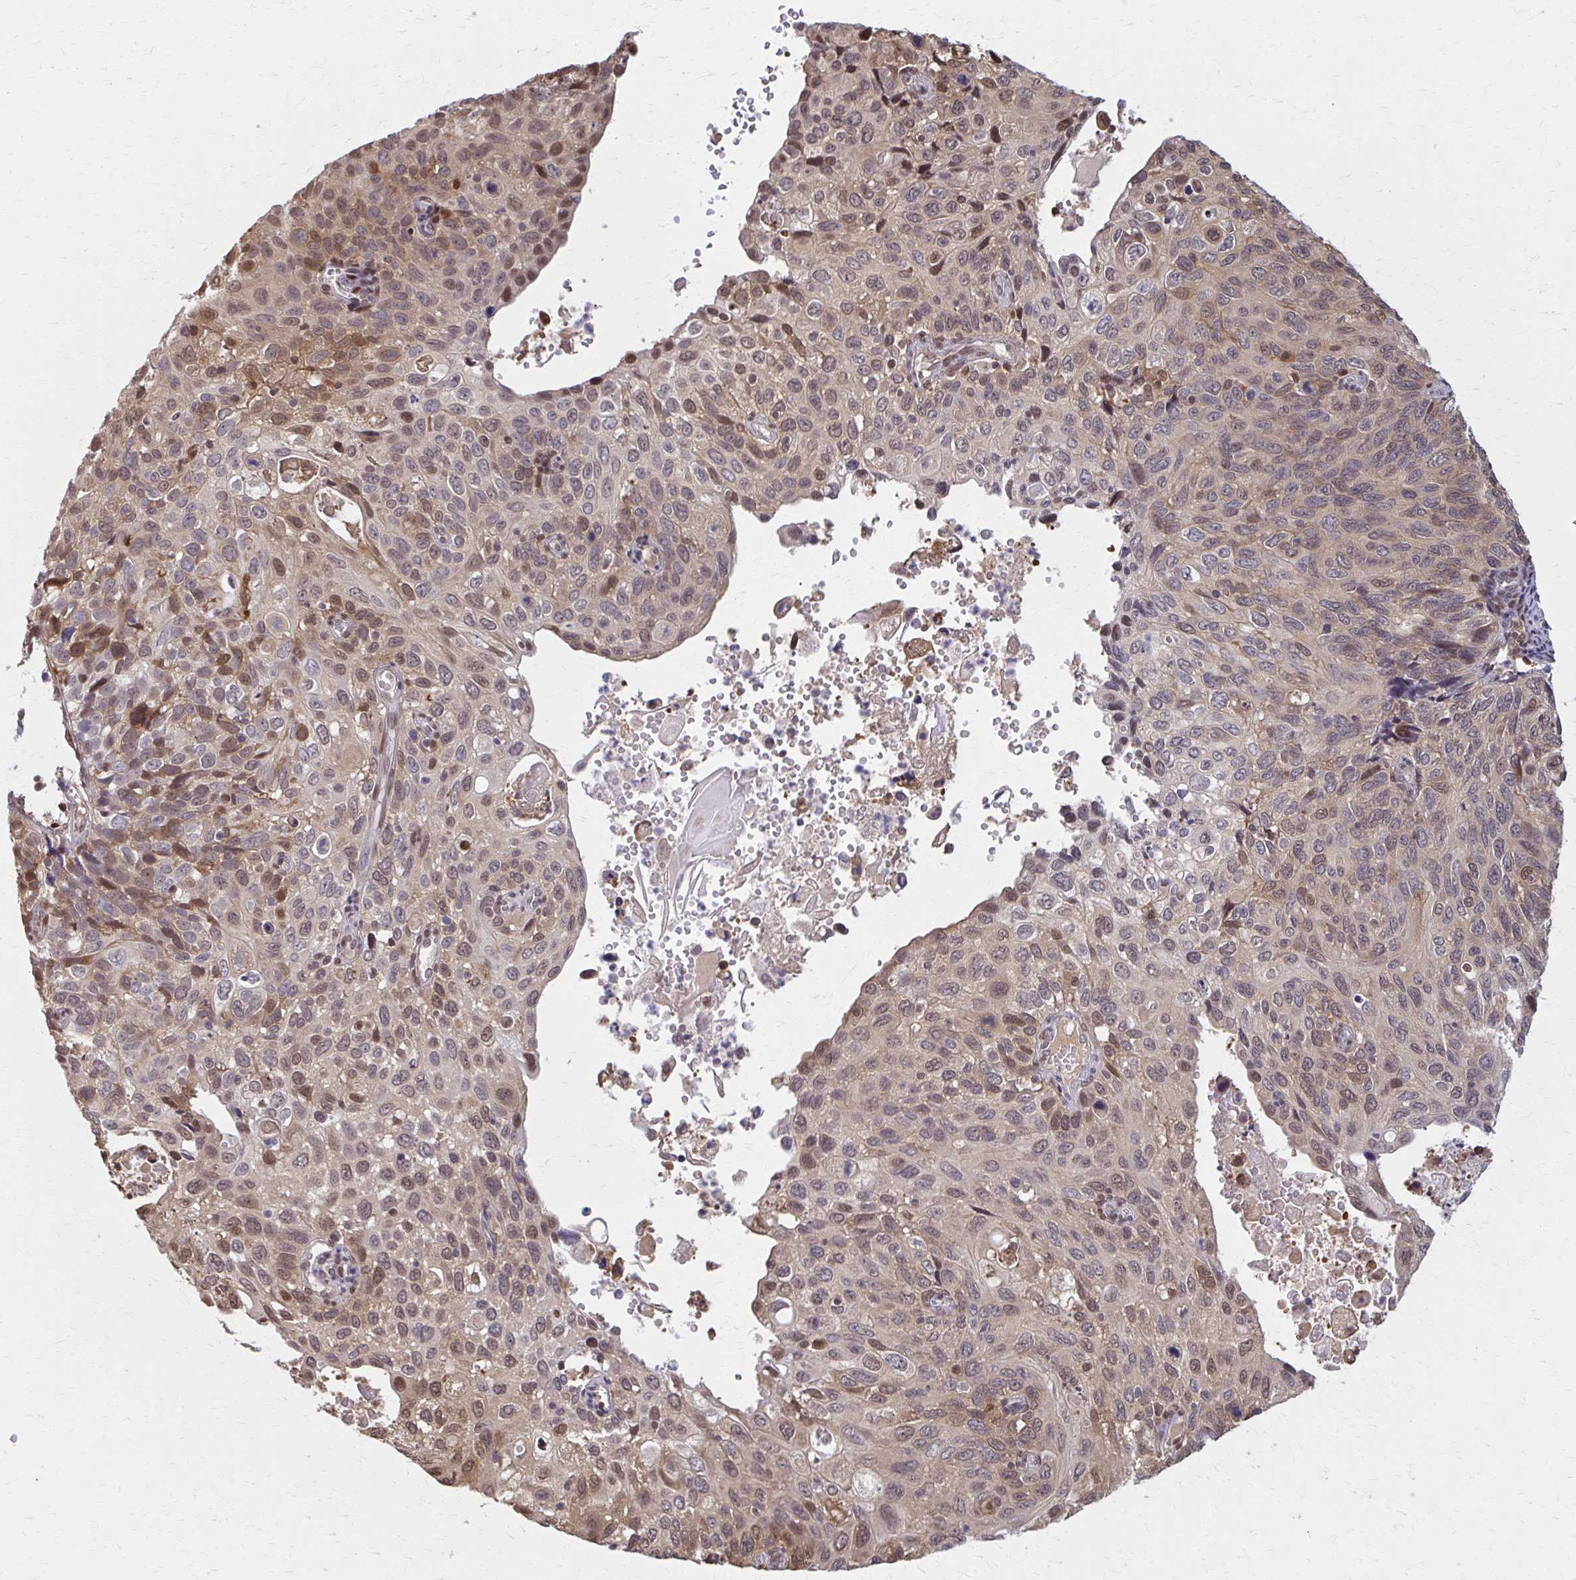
{"staining": {"intensity": "moderate", "quantity": "25%-75%", "location": "nuclear"}, "tissue": "cervical cancer", "cell_type": "Tumor cells", "image_type": "cancer", "snomed": [{"axis": "morphology", "description": "Squamous cell carcinoma, NOS"}, {"axis": "topography", "description": "Cervix"}], "caption": "Tumor cells reveal medium levels of moderate nuclear staining in about 25%-75% of cells in human cervical cancer.", "gene": "MDH1", "patient": {"sex": "female", "age": 70}}